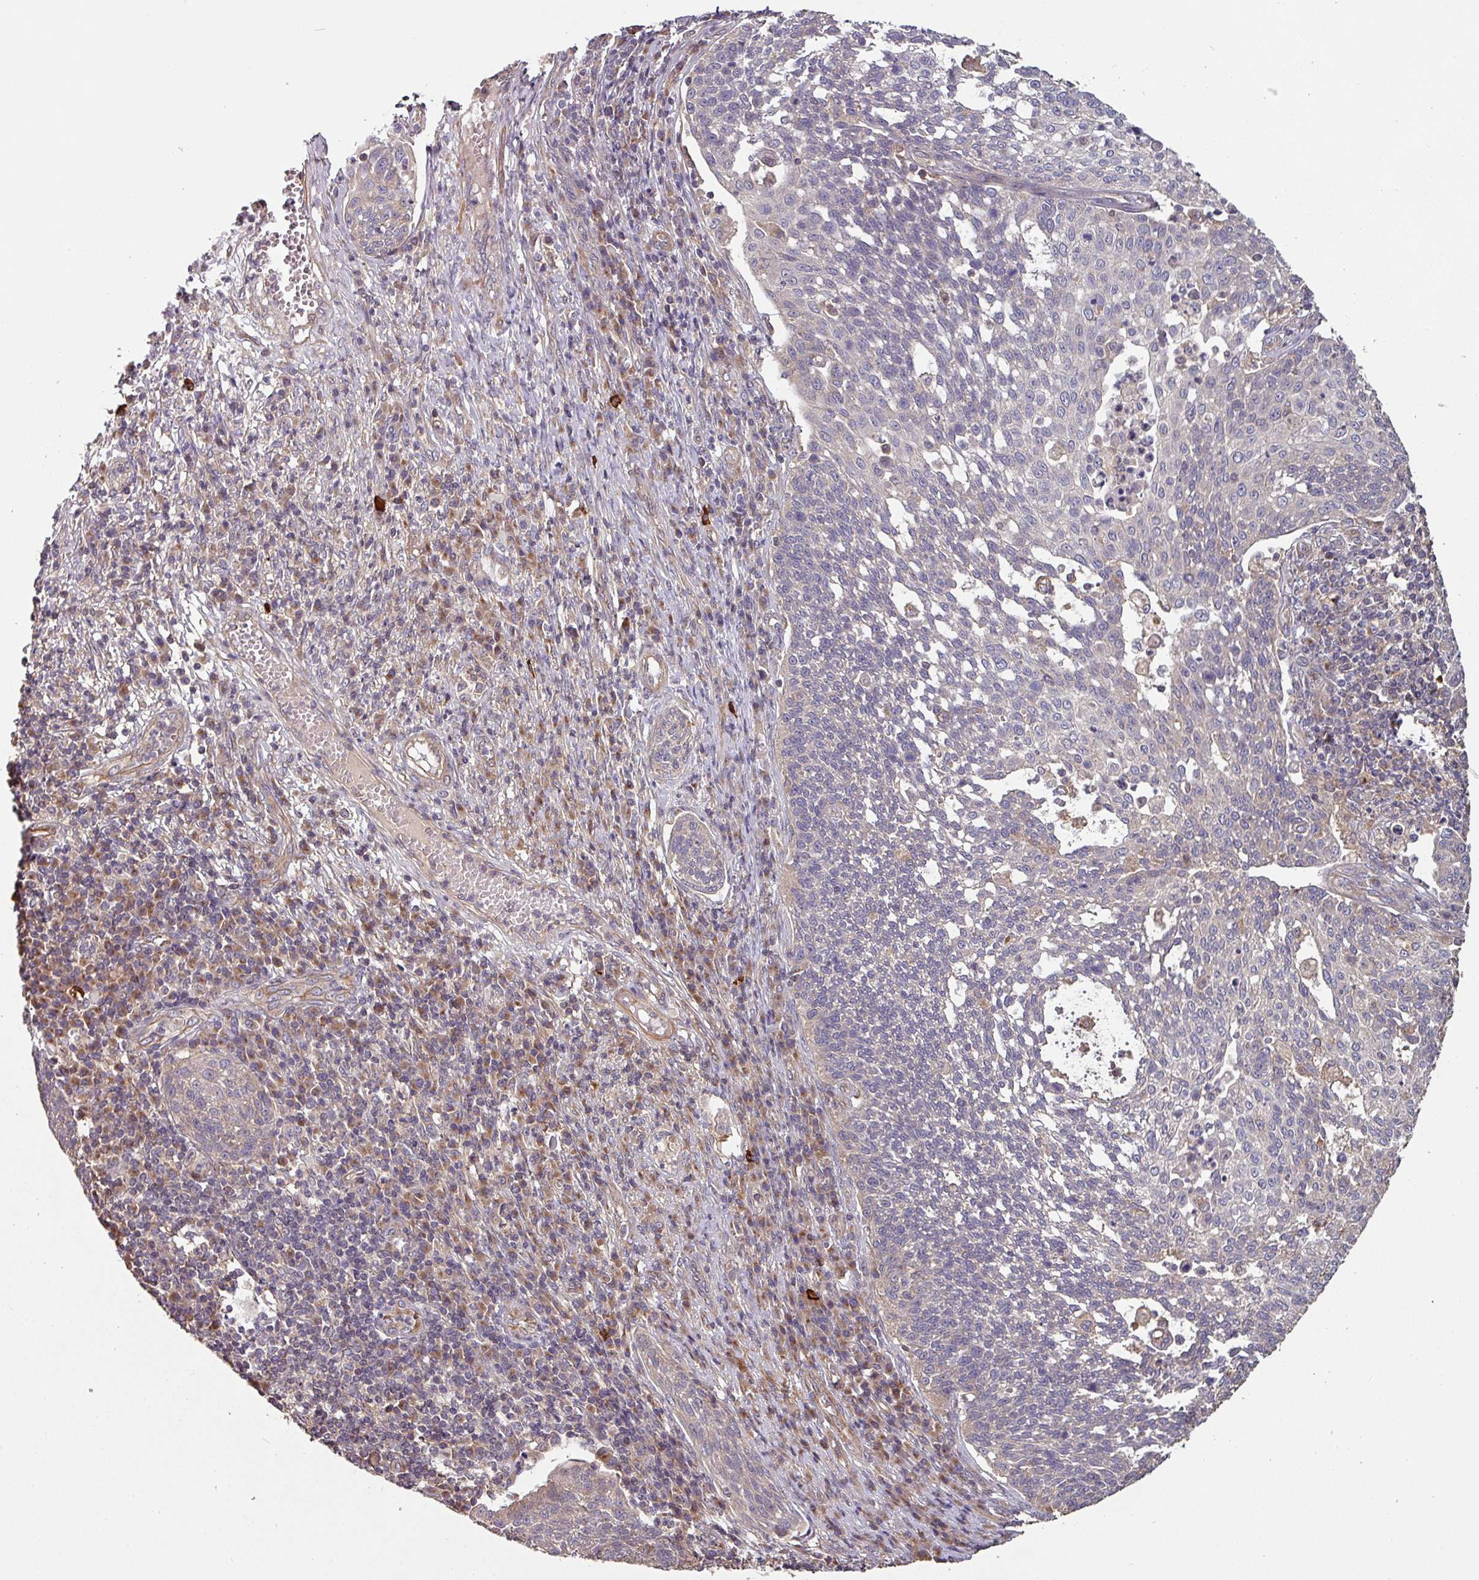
{"staining": {"intensity": "negative", "quantity": "none", "location": "none"}, "tissue": "cervical cancer", "cell_type": "Tumor cells", "image_type": "cancer", "snomed": [{"axis": "morphology", "description": "Squamous cell carcinoma, NOS"}, {"axis": "topography", "description": "Cervix"}], "caption": "High magnification brightfield microscopy of squamous cell carcinoma (cervical) stained with DAB (brown) and counterstained with hematoxylin (blue): tumor cells show no significant positivity.", "gene": "SIK1", "patient": {"sex": "female", "age": 34}}